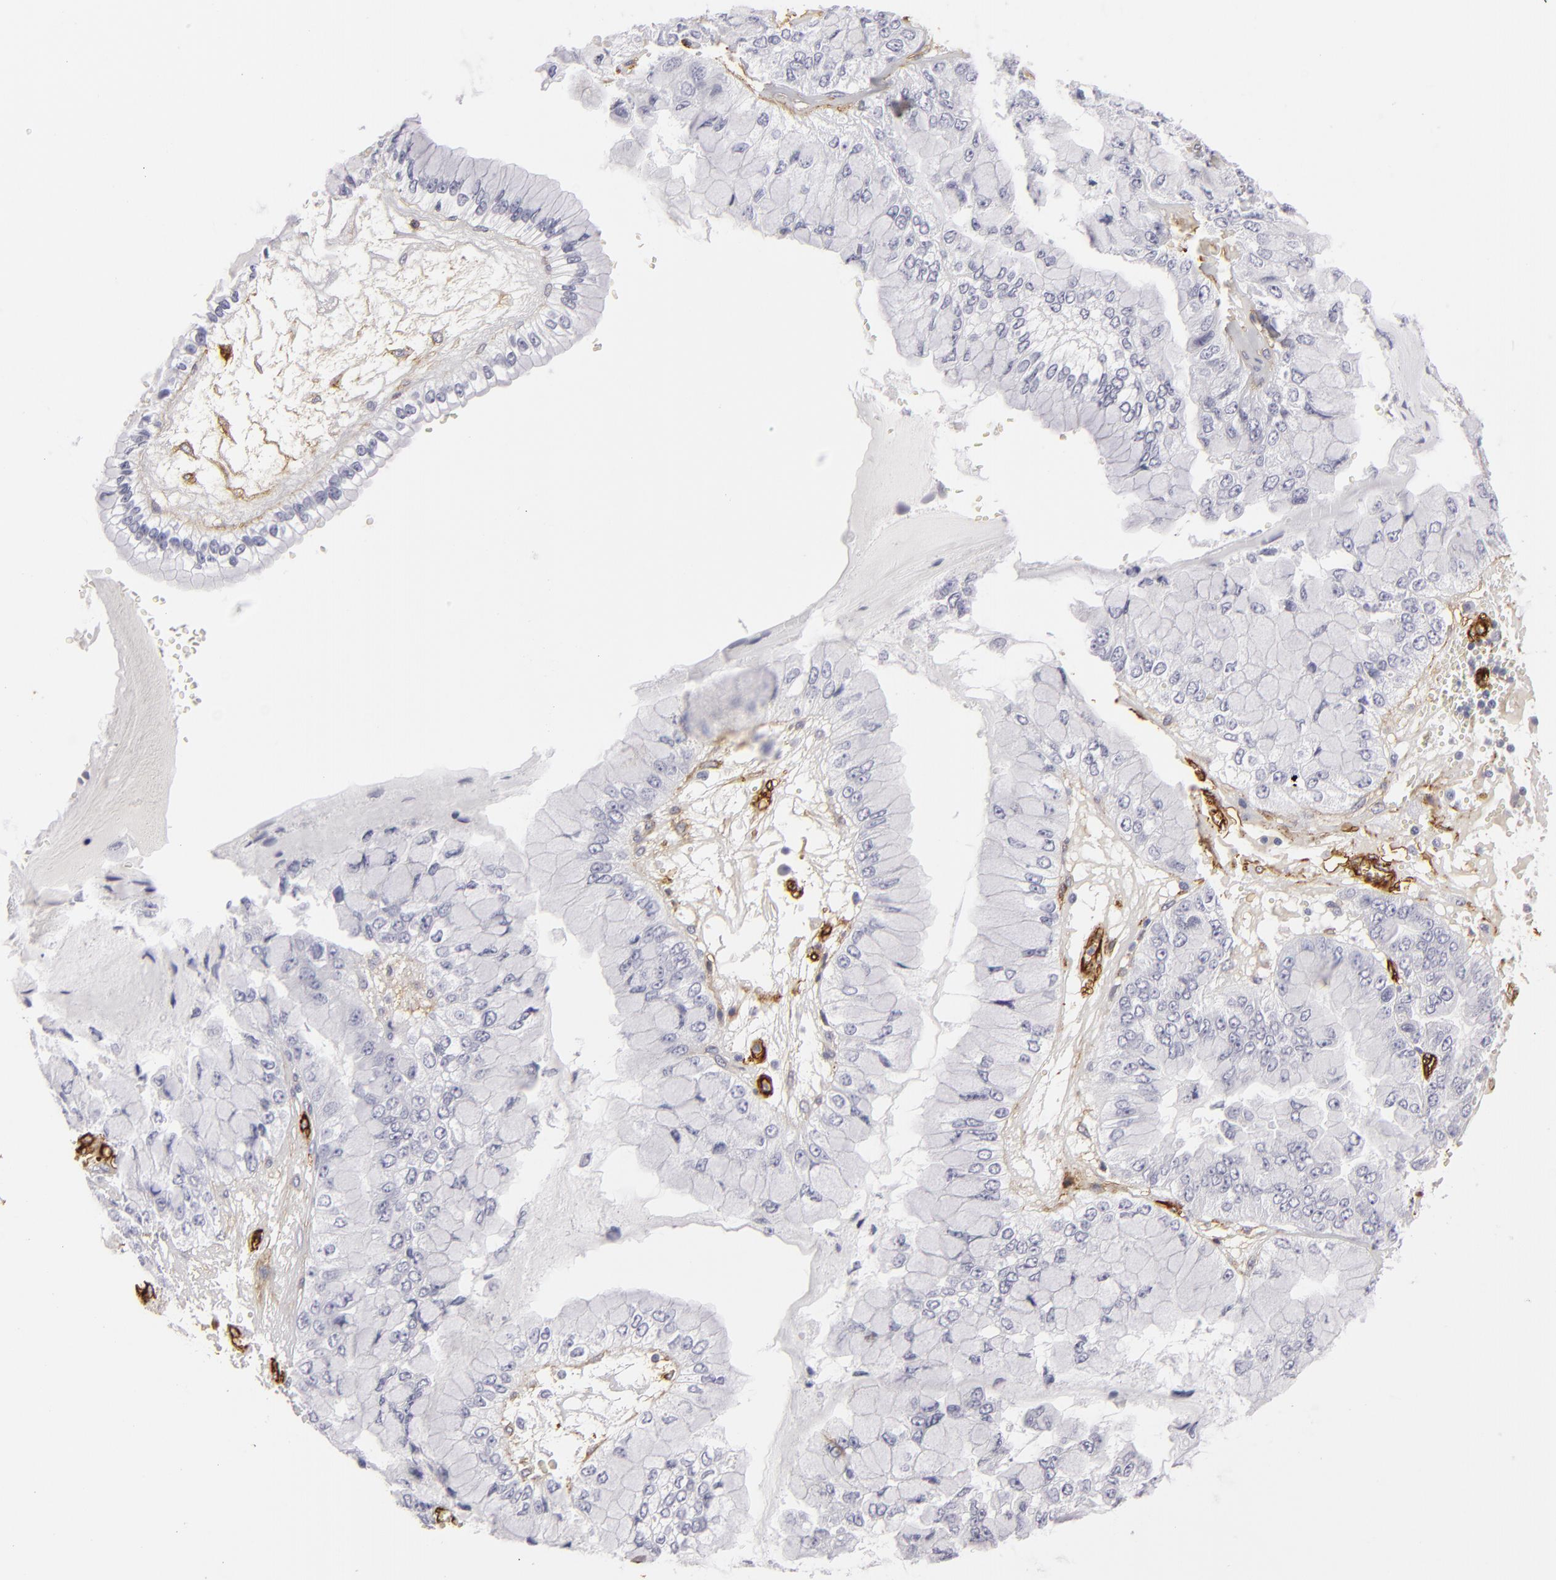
{"staining": {"intensity": "negative", "quantity": "none", "location": "none"}, "tissue": "liver cancer", "cell_type": "Tumor cells", "image_type": "cancer", "snomed": [{"axis": "morphology", "description": "Cholangiocarcinoma"}, {"axis": "topography", "description": "Liver"}], "caption": "Liver cancer (cholangiocarcinoma) stained for a protein using IHC reveals no staining tumor cells.", "gene": "MCAM", "patient": {"sex": "female", "age": 79}}